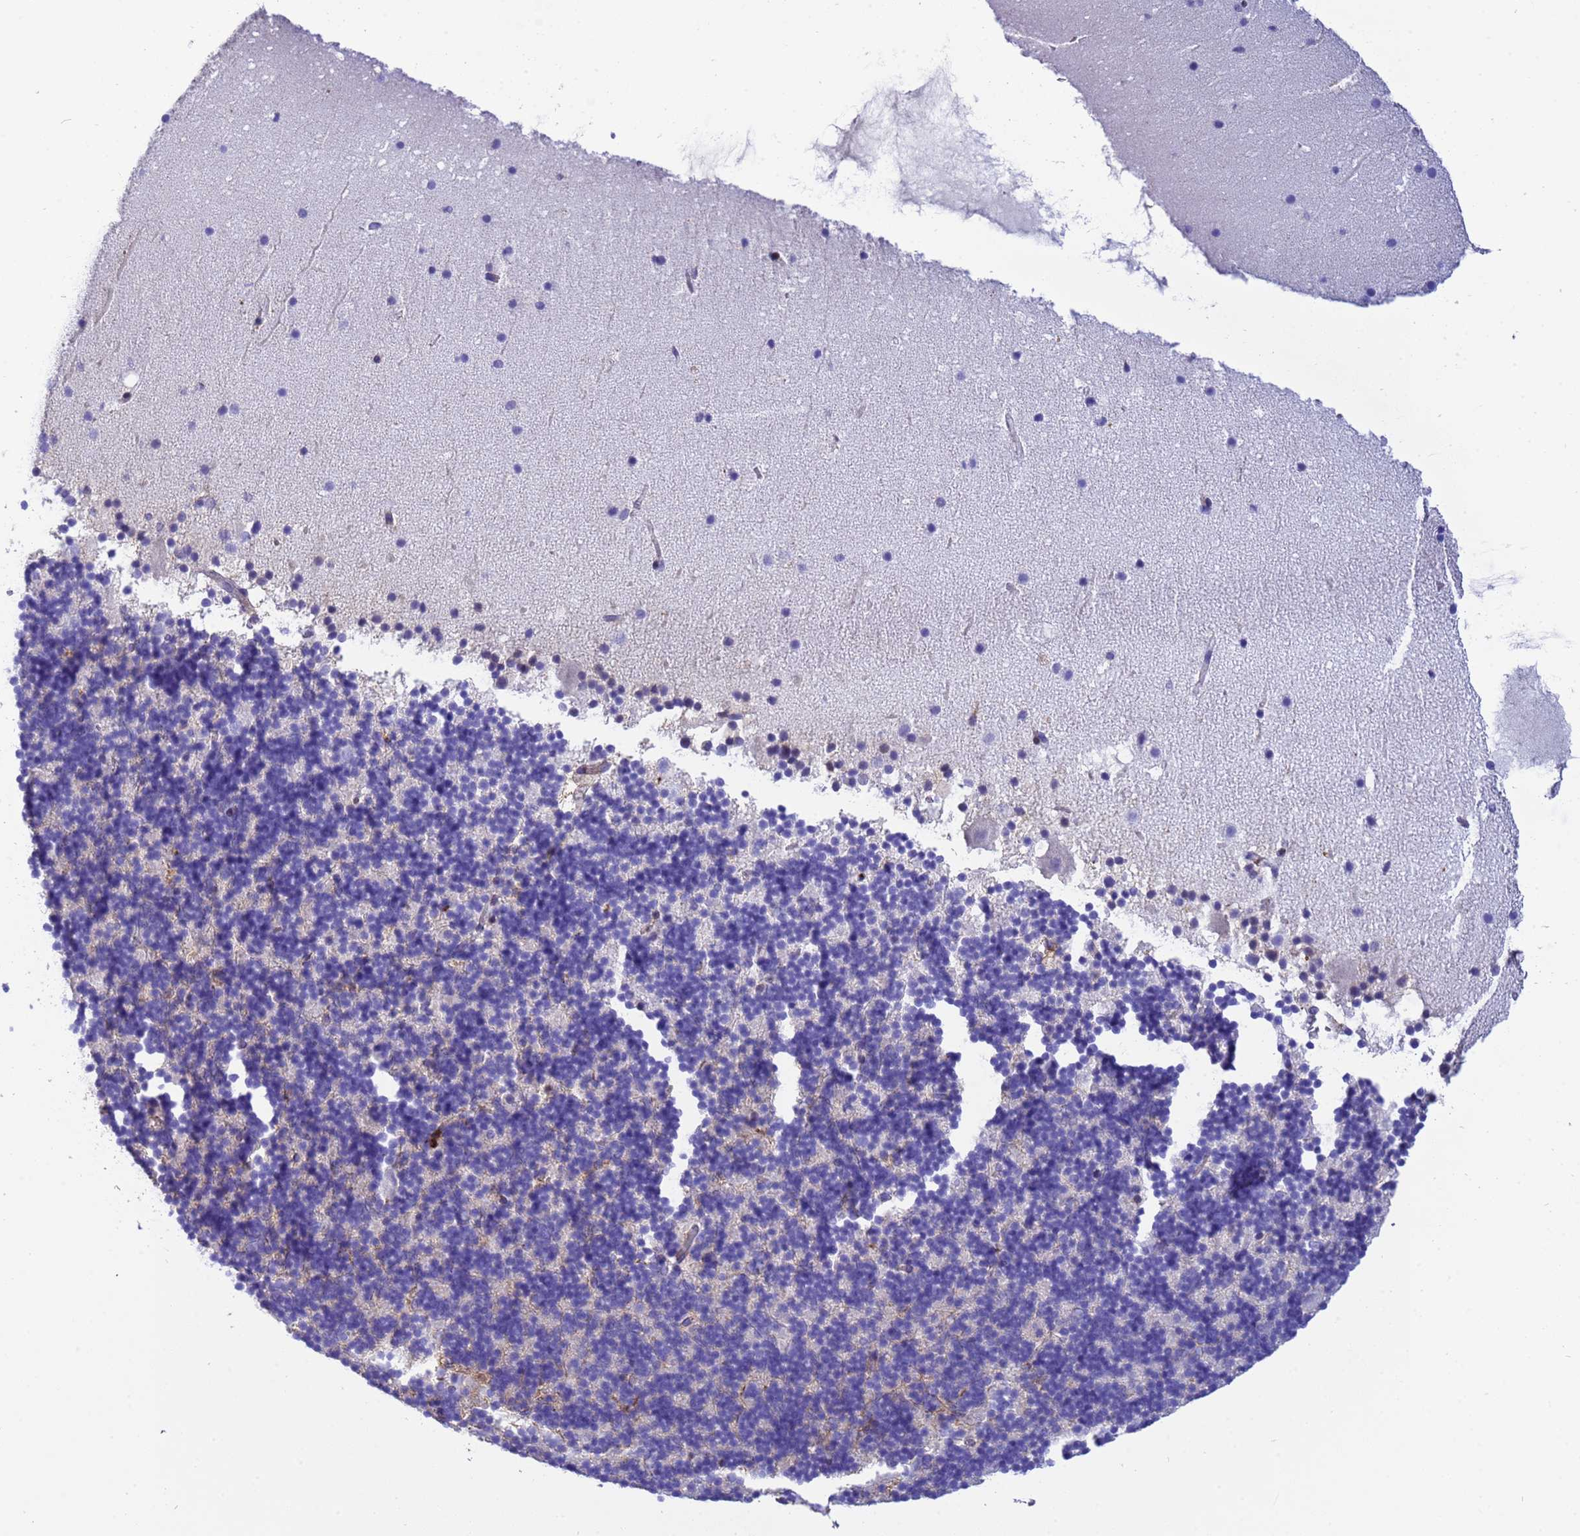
{"staining": {"intensity": "negative", "quantity": "none", "location": "none"}, "tissue": "cerebellum", "cell_type": "Cells in granular layer", "image_type": "normal", "snomed": [{"axis": "morphology", "description": "Normal tissue, NOS"}, {"axis": "topography", "description": "Cerebellum"}], "caption": "An immunohistochemistry (IHC) image of benign cerebellum is shown. There is no staining in cells in granular layer of cerebellum. Brightfield microscopy of immunohistochemistry (IHC) stained with DAB (brown) and hematoxylin (blue), captured at high magnification.", "gene": "EZR", "patient": {"sex": "male", "age": 57}}